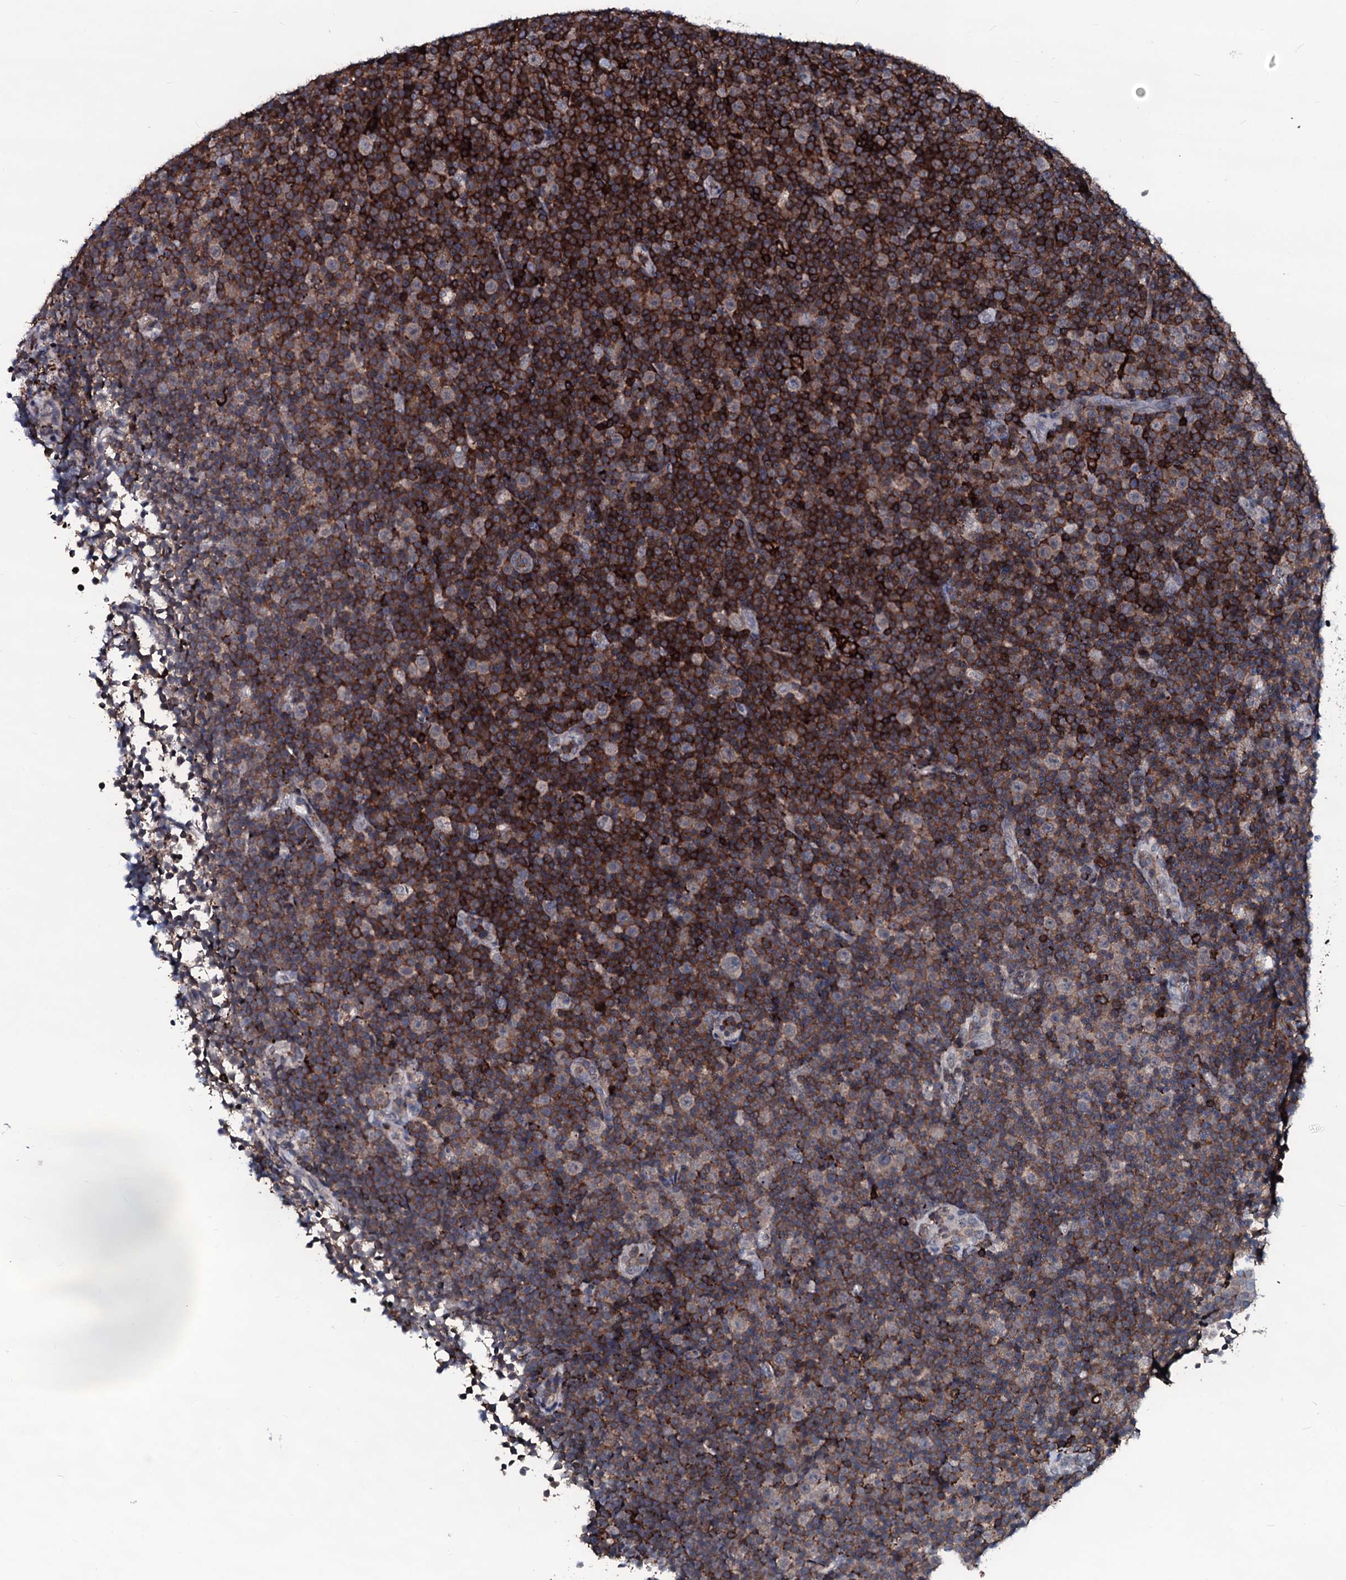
{"staining": {"intensity": "weak", "quantity": "<25%", "location": "cytoplasmic/membranous"}, "tissue": "lymphoma", "cell_type": "Tumor cells", "image_type": "cancer", "snomed": [{"axis": "morphology", "description": "Malignant lymphoma, non-Hodgkin's type, Low grade"}, {"axis": "topography", "description": "Lymph node"}], "caption": "The histopathology image exhibits no significant positivity in tumor cells of malignant lymphoma, non-Hodgkin's type (low-grade).", "gene": "OGFOD2", "patient": {"sex": "female", "age": 67}}